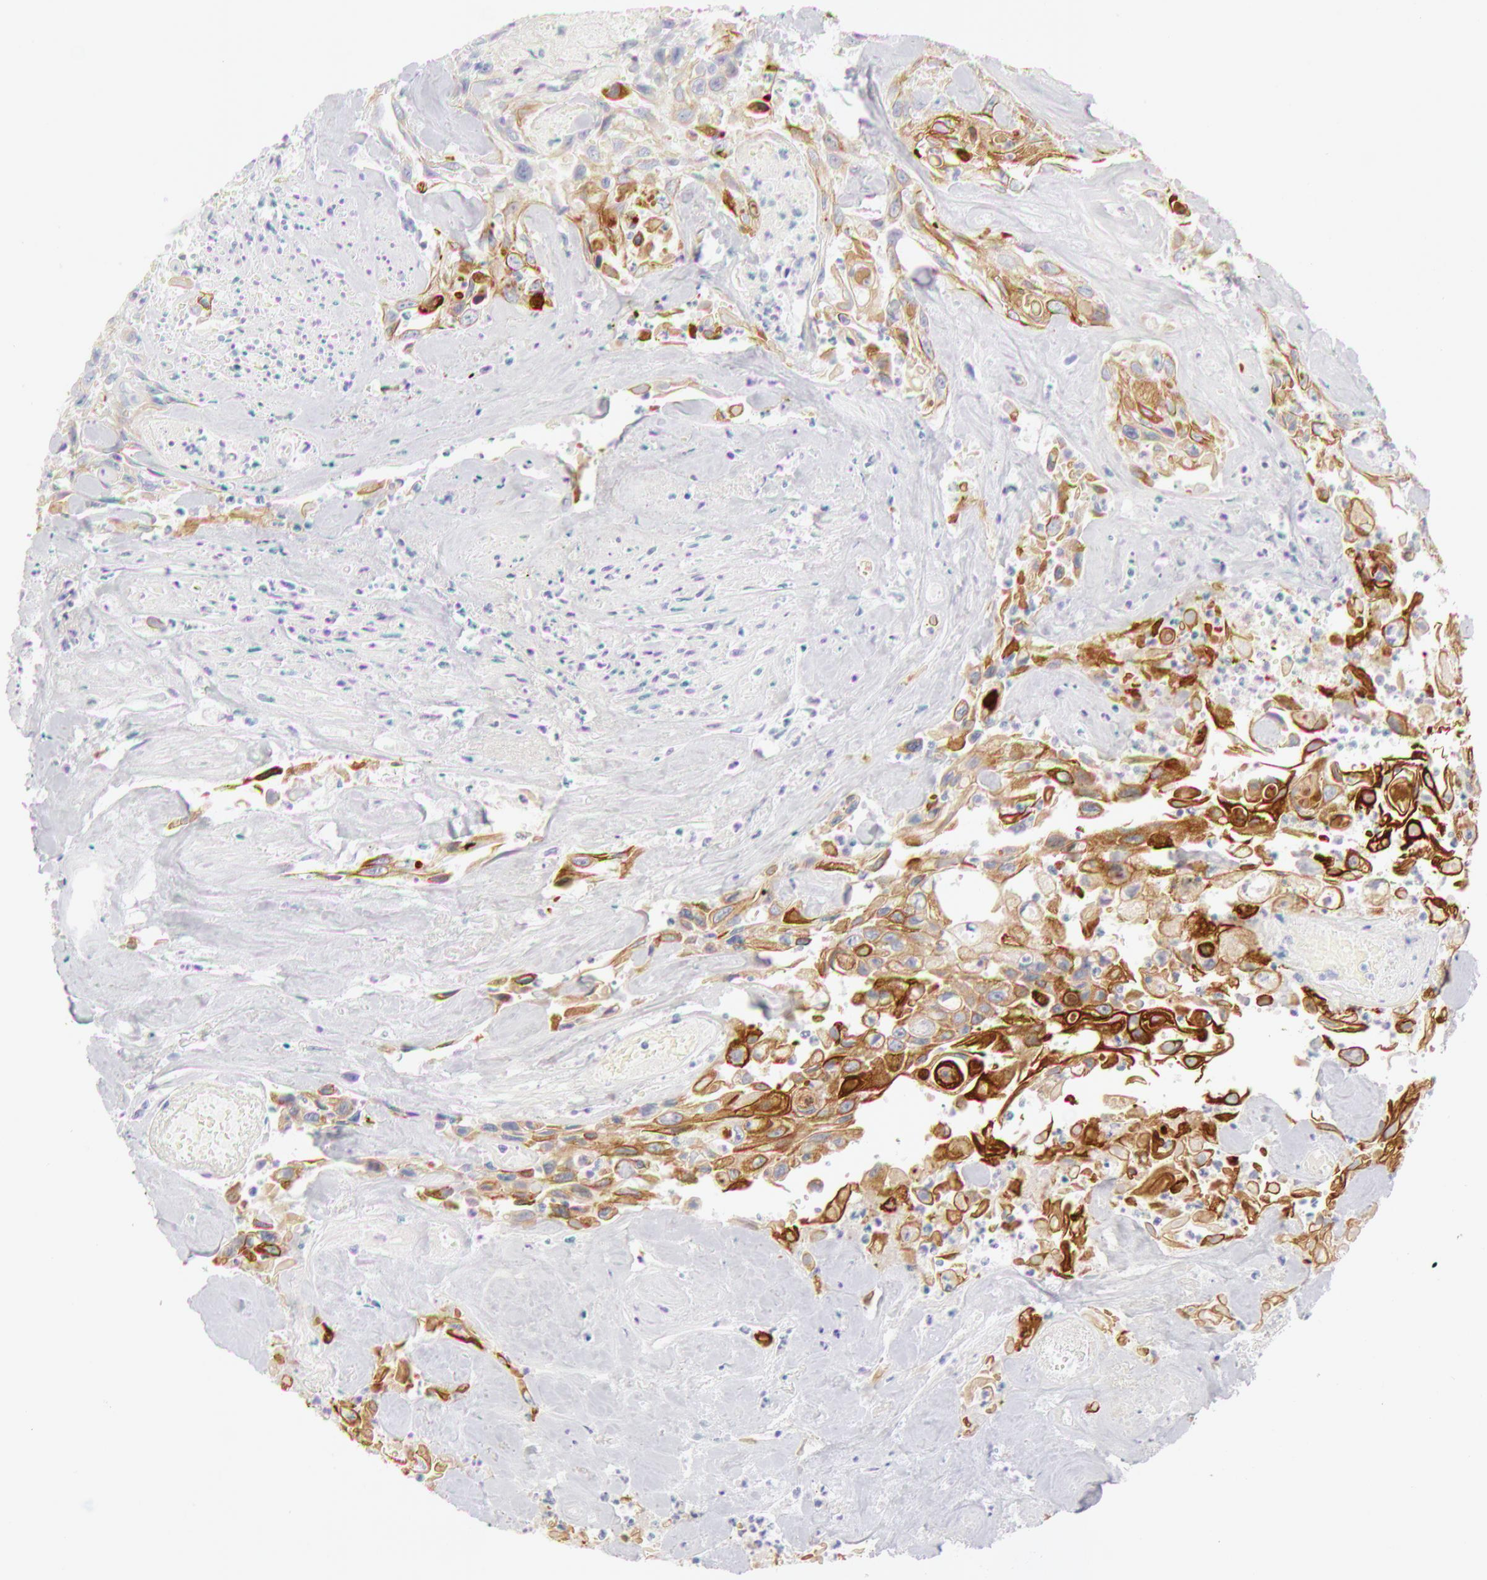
{"staining": {"intensity": "weak", "quantity": "25%-75%", "location": "cytoplasmic/membranous"}, "tissue": "urothelial cancer", "cell_type": "Tumor cells", "image_type": "cancer", "snomed": [{"axis": "morphology", "description": "Urothelial carcinoma, High grade"}, {"axis": "topography", "description": "Urinary bladder"}], "caption": "Urothelial cancer stained with a protein marker demonstrates weak staining in tumor cells.", "gene": "KRT8", "patient": {"sex": "female", "age": 84}}